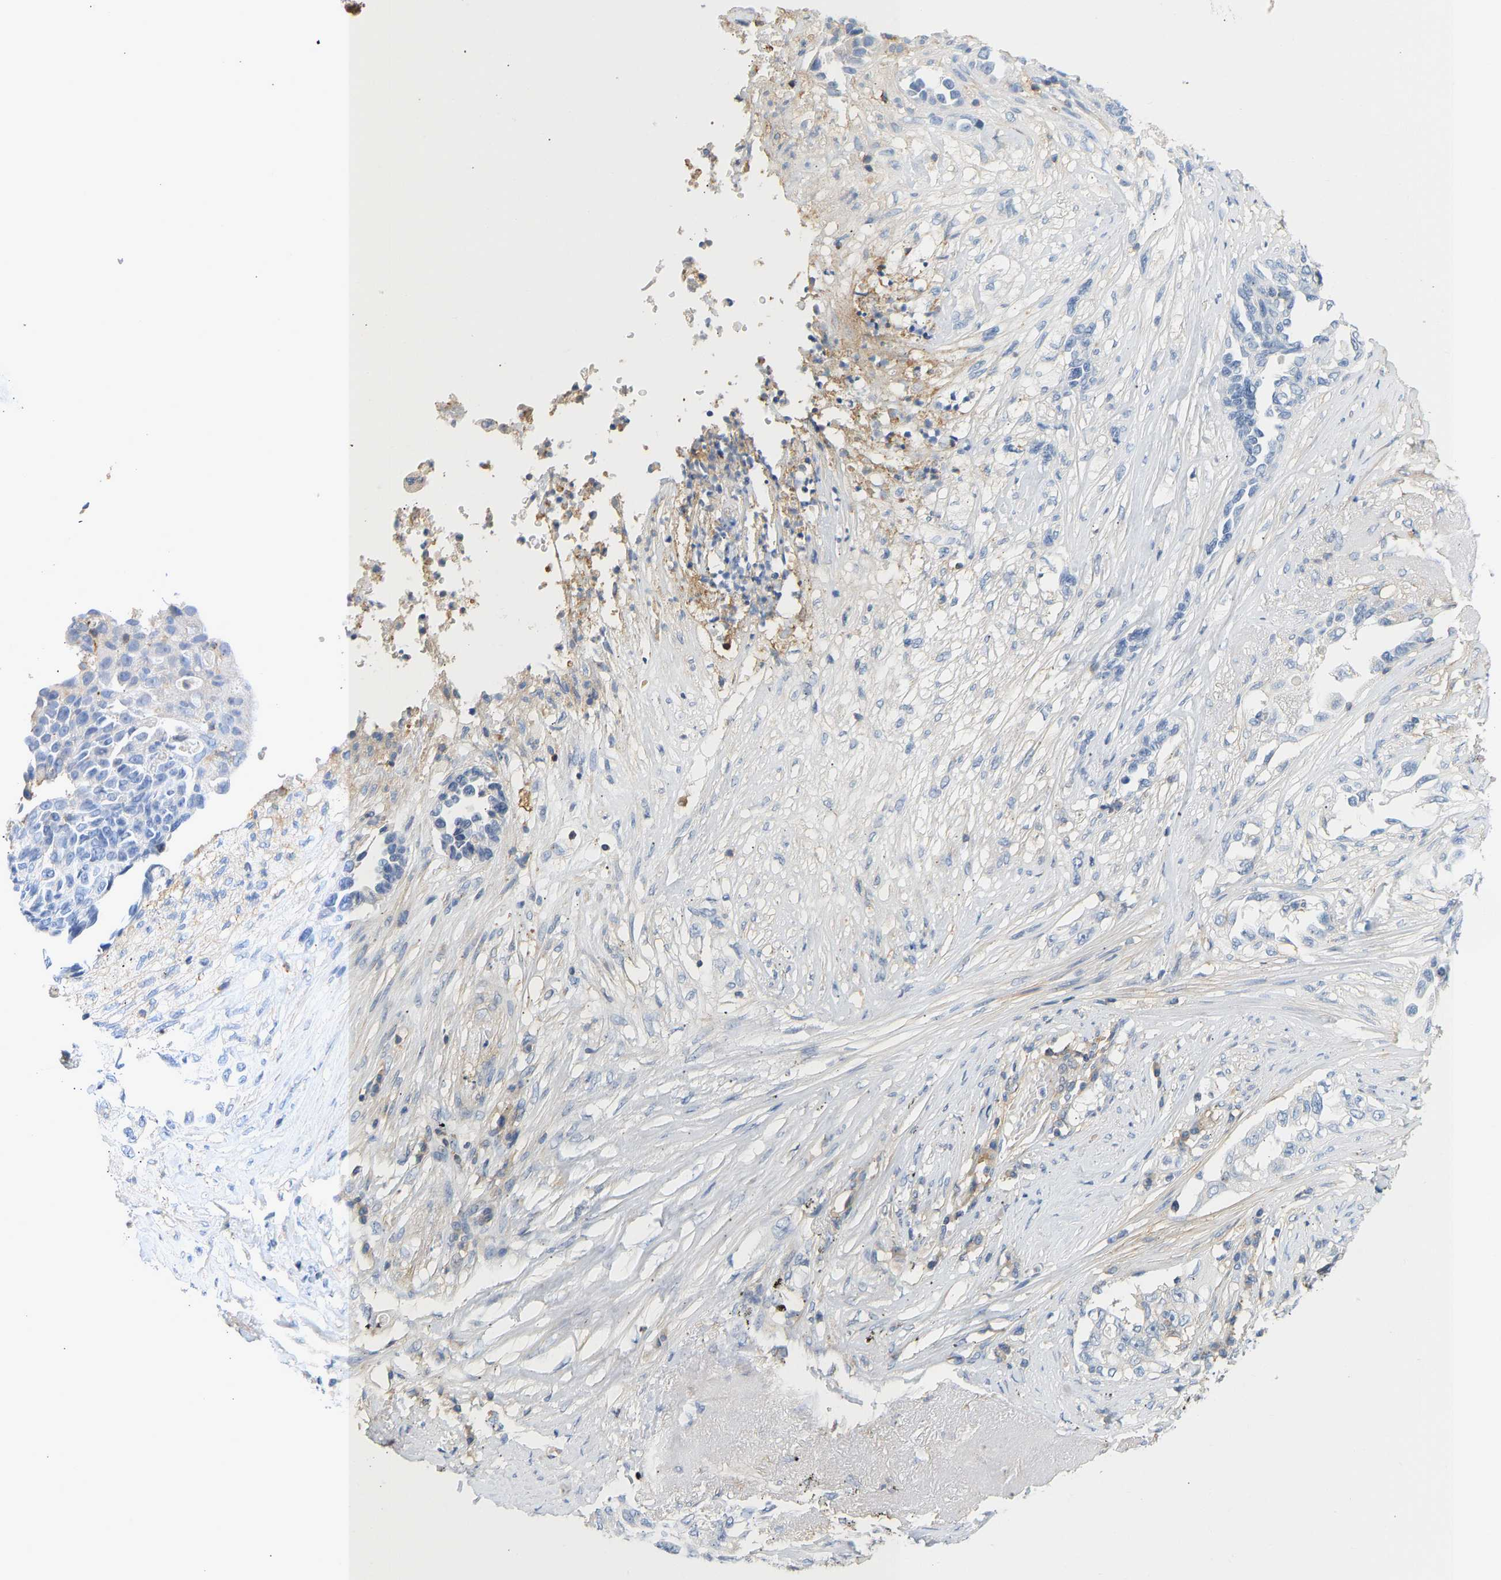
{"staining": {"intensity": "negative", "quantity": "none", "location": "none"}, "tissue": "lung cancer", "cell_type": "Tumor cells", "image_type": "cancer", "snomed": [{"axis": "morphology", "description": "Adenocarcinoma, NOS"}, {"axis": "topography", "description": "Lung"}], "caption": "Lung adenocarcinoma stained for a protein using IHC shows no staining tumor cells.", "gene": "BVES", "patient": {"sex": "female", "age": 51}}